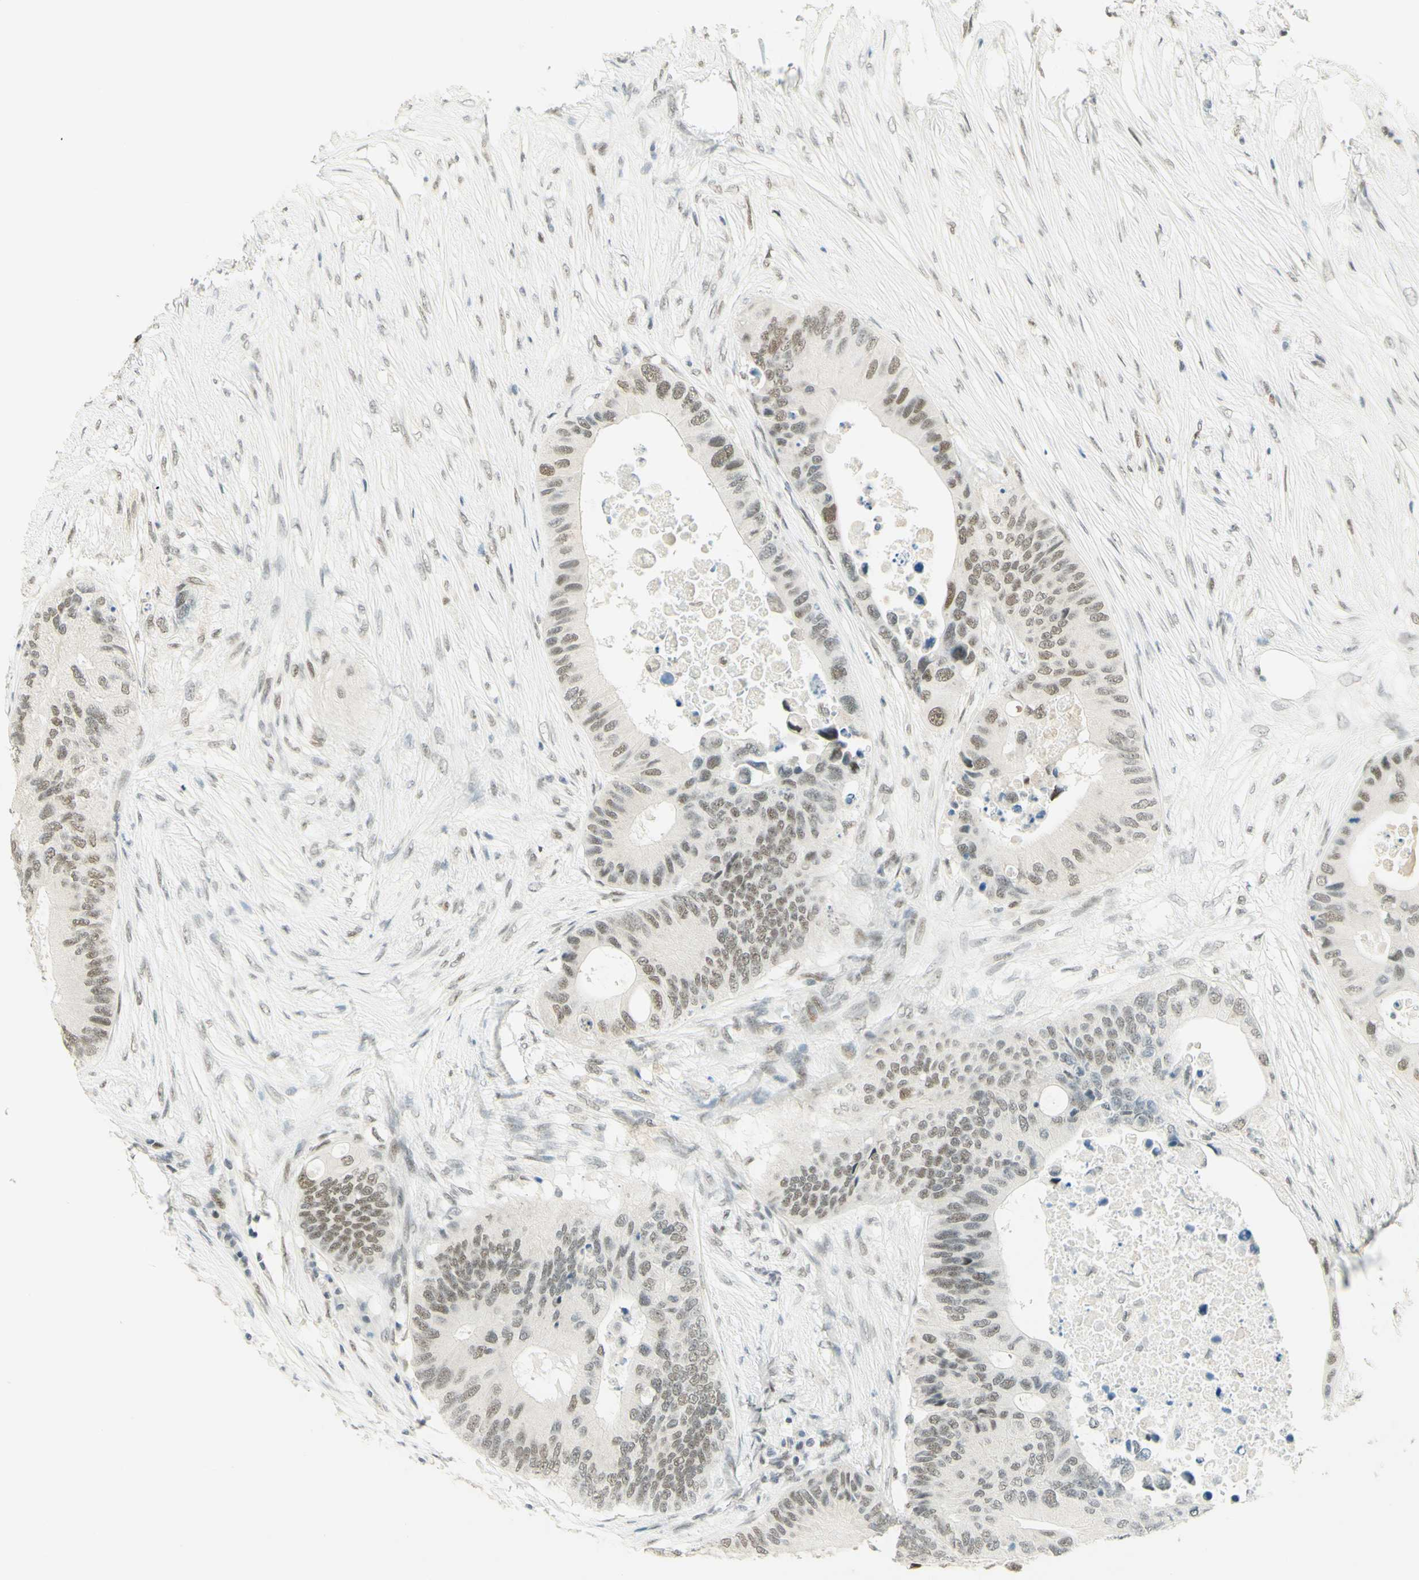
{"staining": {"intensity": "weak", "quantity": ">75%", "location": "nuclear"}, "tissue": "colorectal cancer", "cell_type": "Tumor cells", "image_type": "cancer", "snomed": [{"axis": "morphology", "description": "Adenocarcinoma, NOS"}, {"axis": "topography", "description": "Colon"}], "caption": "Colorectal cancer tissue reveals weak nuclear staining in approximately >75% of tumor cells, visualized by immunohistochemistry. (DAB IHC with brightfield microscopy, high magnification).", "gene": "PMS2", "patient": {"sex": "male", "age": 71}}